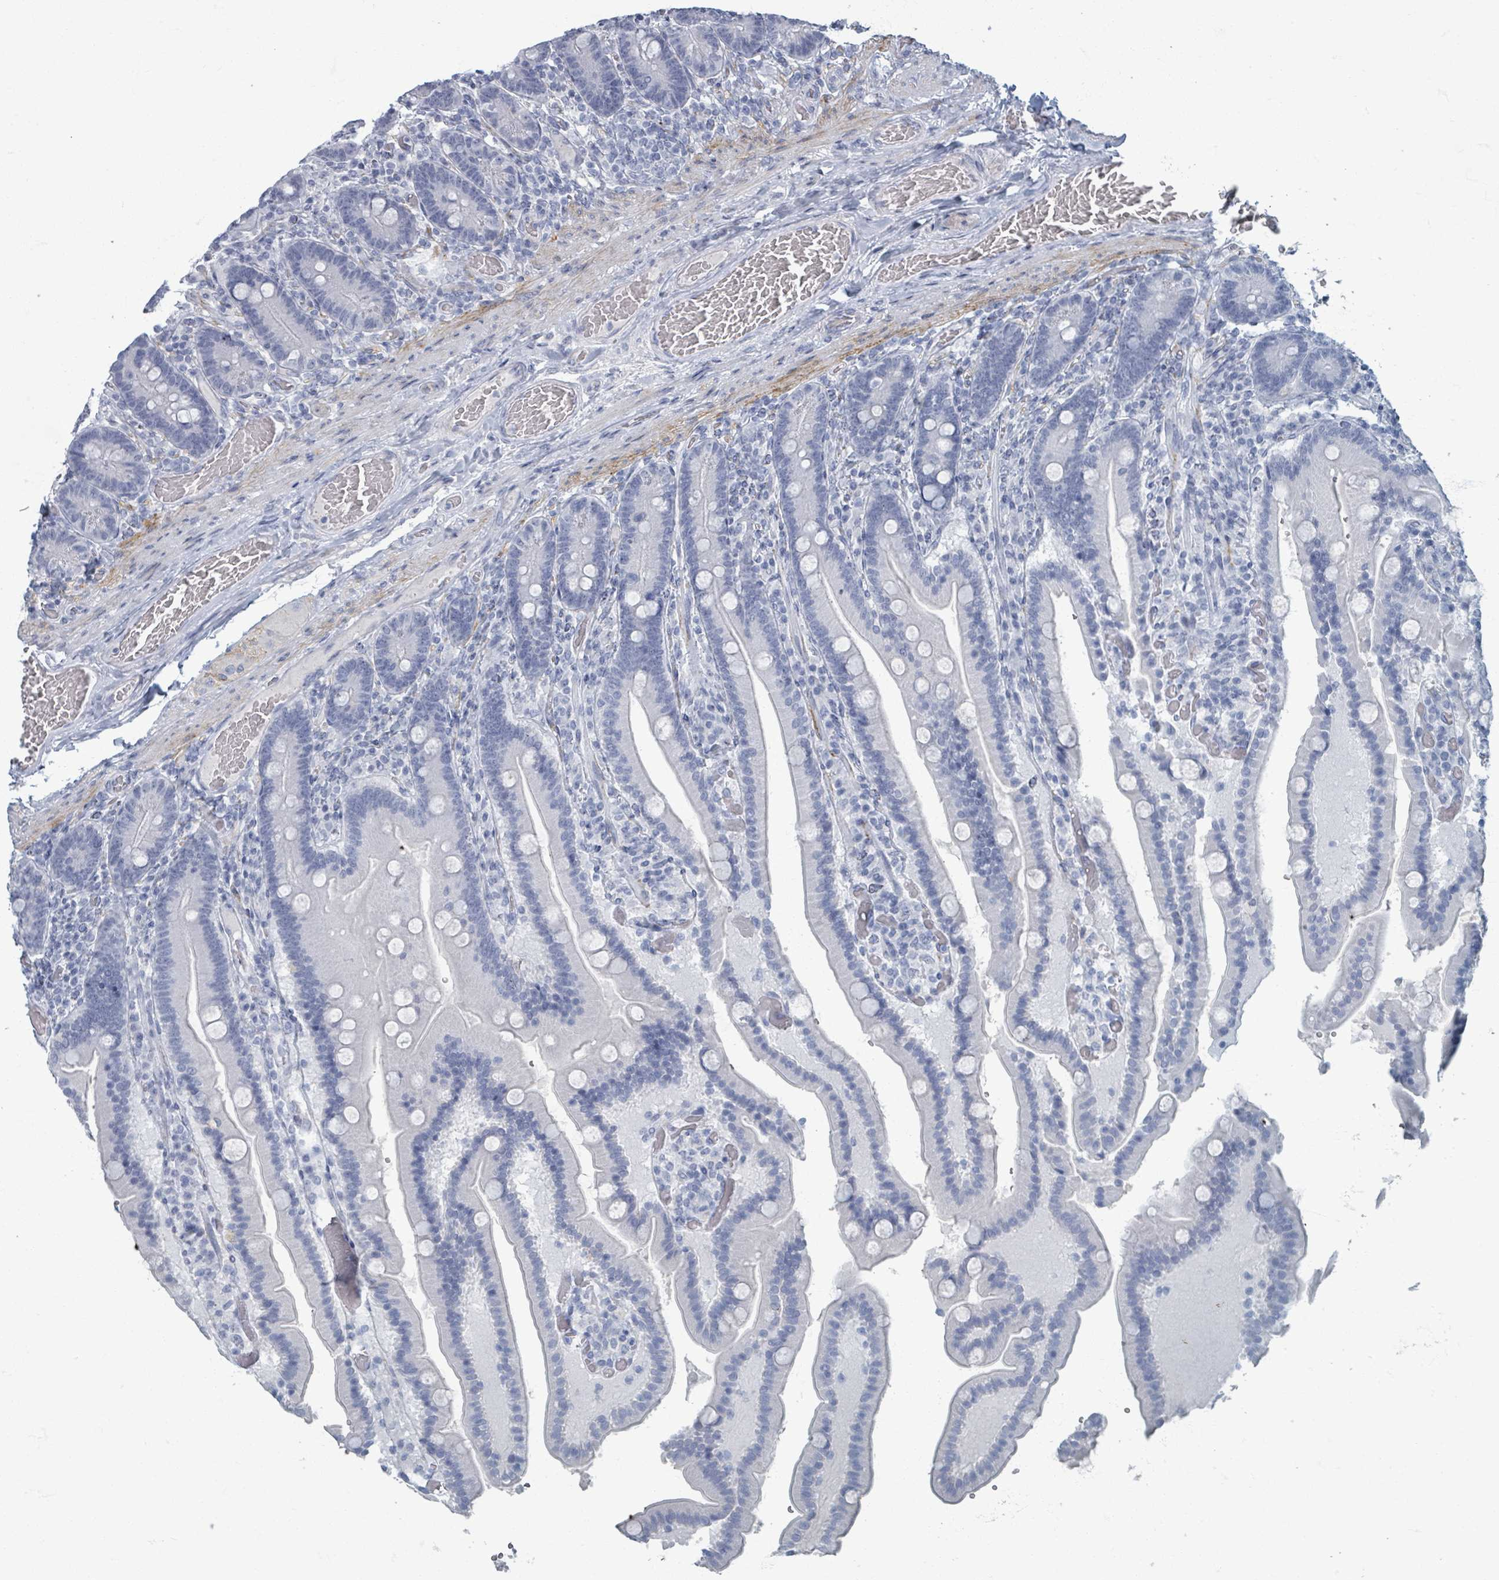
{"staining": {"intensity": "negative", "quantity": "none", "location": "none"}, "tissue": "duodenum", "cell_type": "Glandular cells", "image_type": "normal", "snomed": [{"axis": "morphology", "description": "Normal tissue, NOS"}, {"axis": "topography", "description": "Duodenum"}], "caption": "Immunohistochemistry (IHC) micrograph of unremarkable human duodenum stained for a protein (brown), which shows no expression in glandular cells.", "gene": "TAS2R1", "patient": {"sex": "female", "age": 62}}